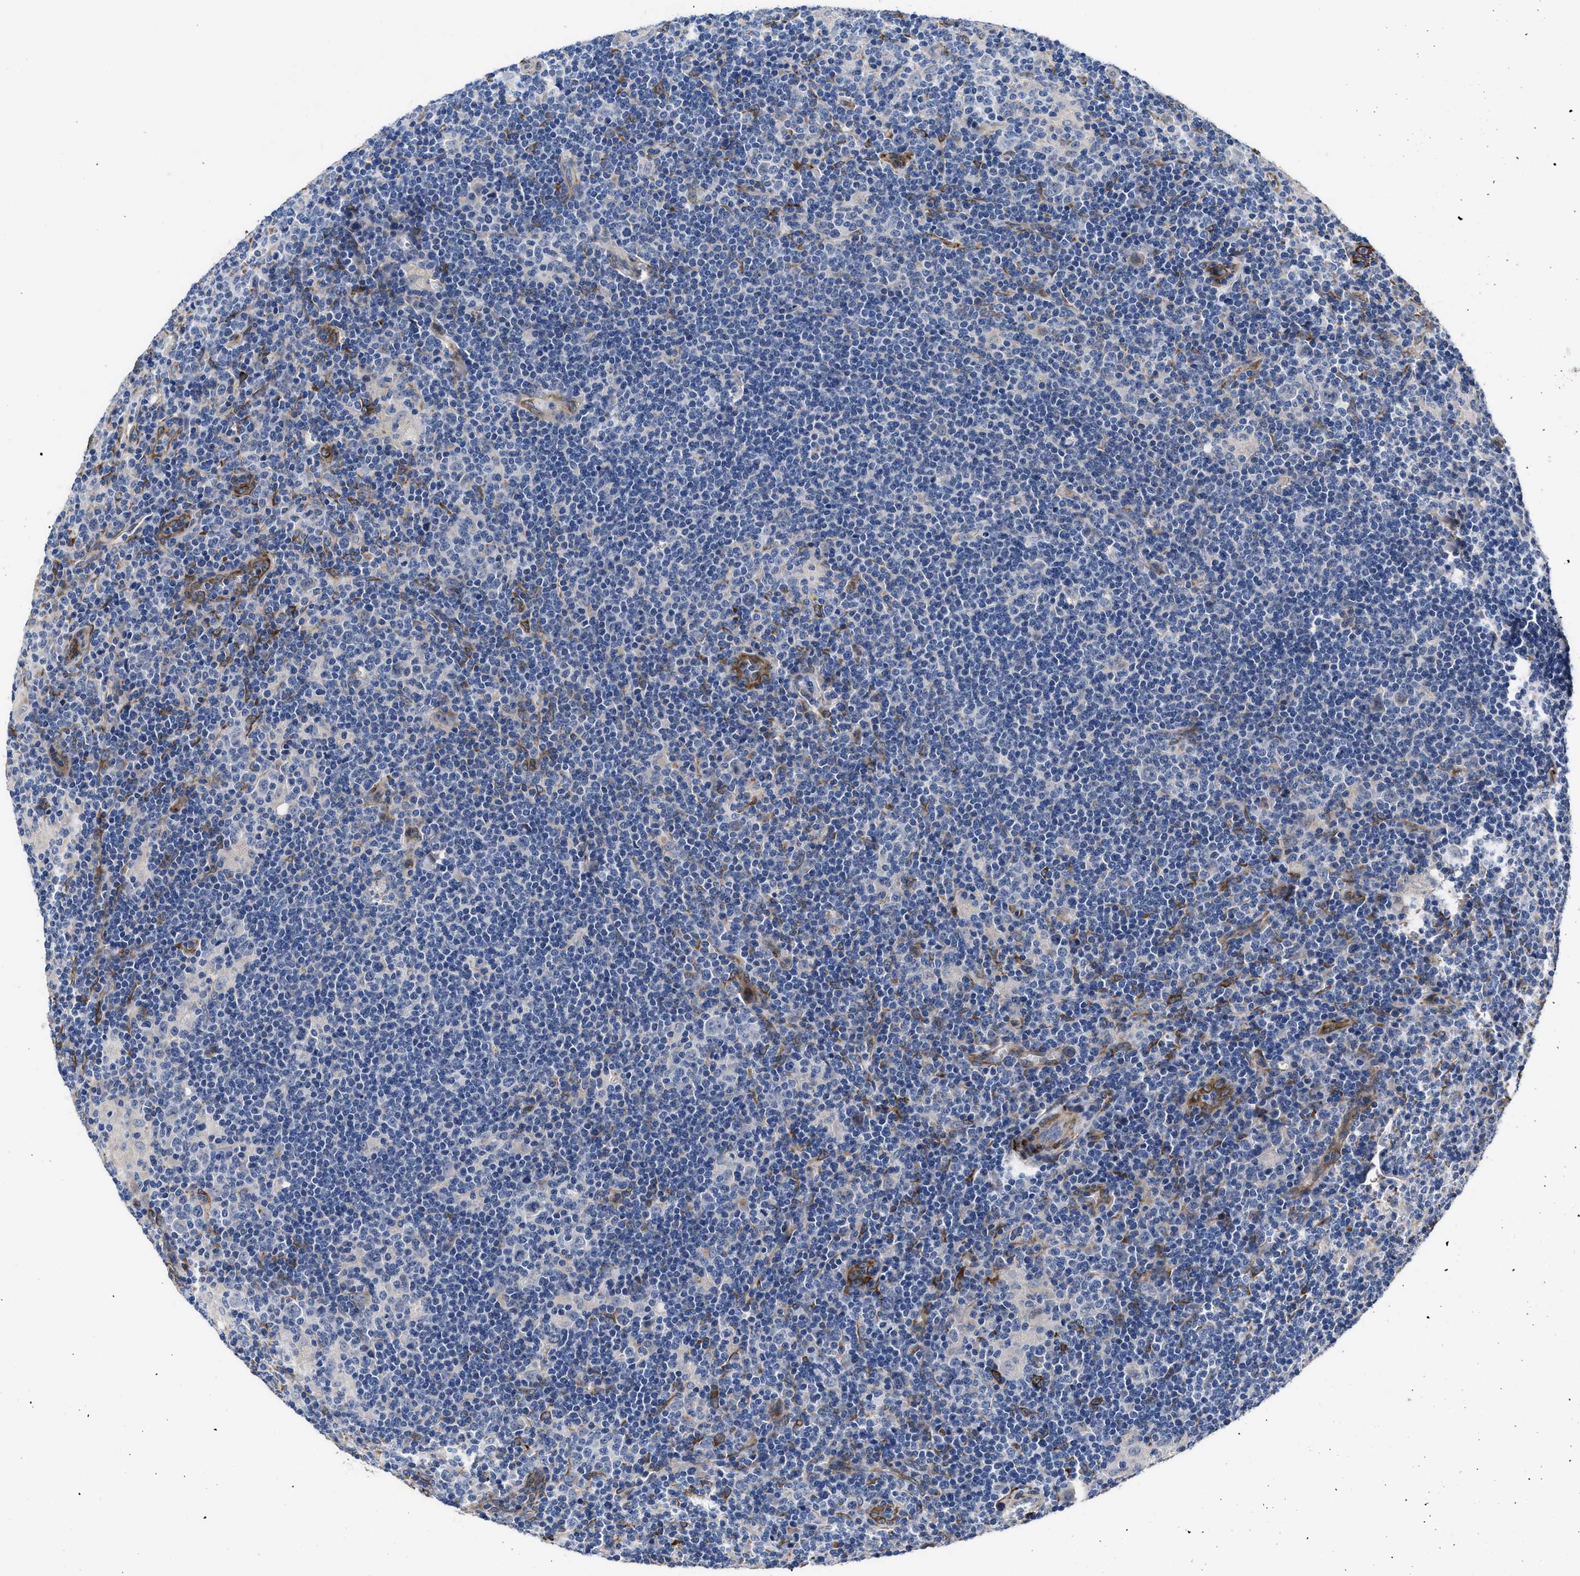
{"staining": {"intensity": "negative", "quantity": "none", "location": "none"}, "tissue": "lymphoma", "cell_type": "Tumor cells", "image_type": "cancer", "snomed": [{"axis": "morphology", "description": "Hodgkin's disease, NOS"}, {"axis": "topography", "description": "Lymph node"}], "caption": "Hodgkin's disease was stained to show a protein in brown. There is no significant staining in tumor cells.", "gene": "SQLE", "patient": {"sex": "female", "age": 57}}